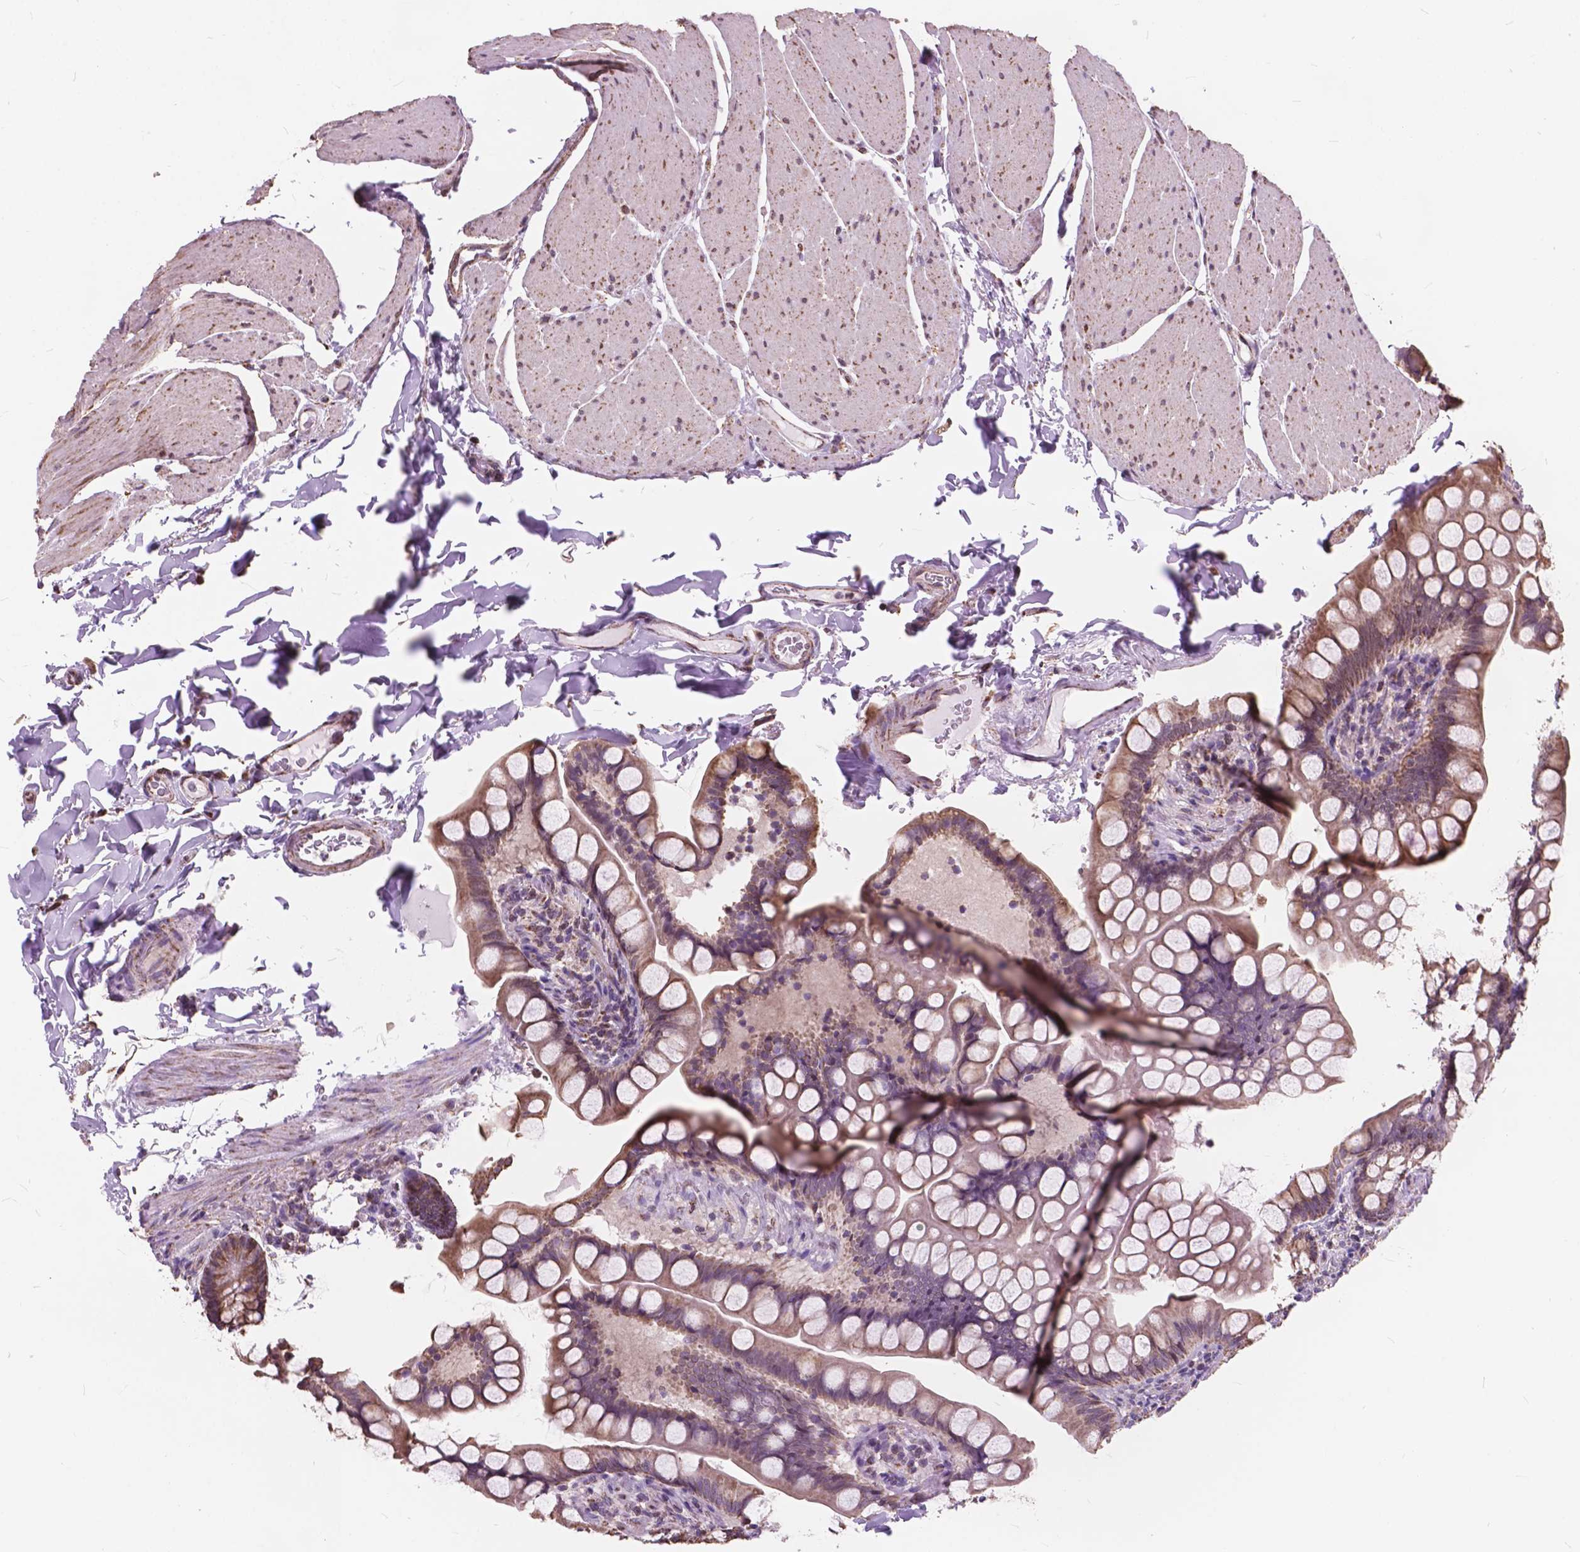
{"staining": {"intensity": "moderate", "quantity": ">75%", "location": "cytoplasmic/membranous"}, "tissue": "small intestine", "cell_type": "Glandular cells", "image_type": "normal", "snomed": [{"axis": "morphology", "description": "Normal tissue, NOS"}, {"axis": "topography", "description": "Small intestine"}], "caption": "Small intestine stained with DAB (3,3'-diaminobenzidine) IHC reveals medium levels of moderate cytoplasmic/membranous expression in about >75% of glandular cells. Using DAB (3,3'-diaminobenzidine) (brown) and hematoxylin (blue) stains, captured at high magnification using brightfield microscopy.", "gene": "SCOC", "patient": {"sex": "male", "age": 70}}